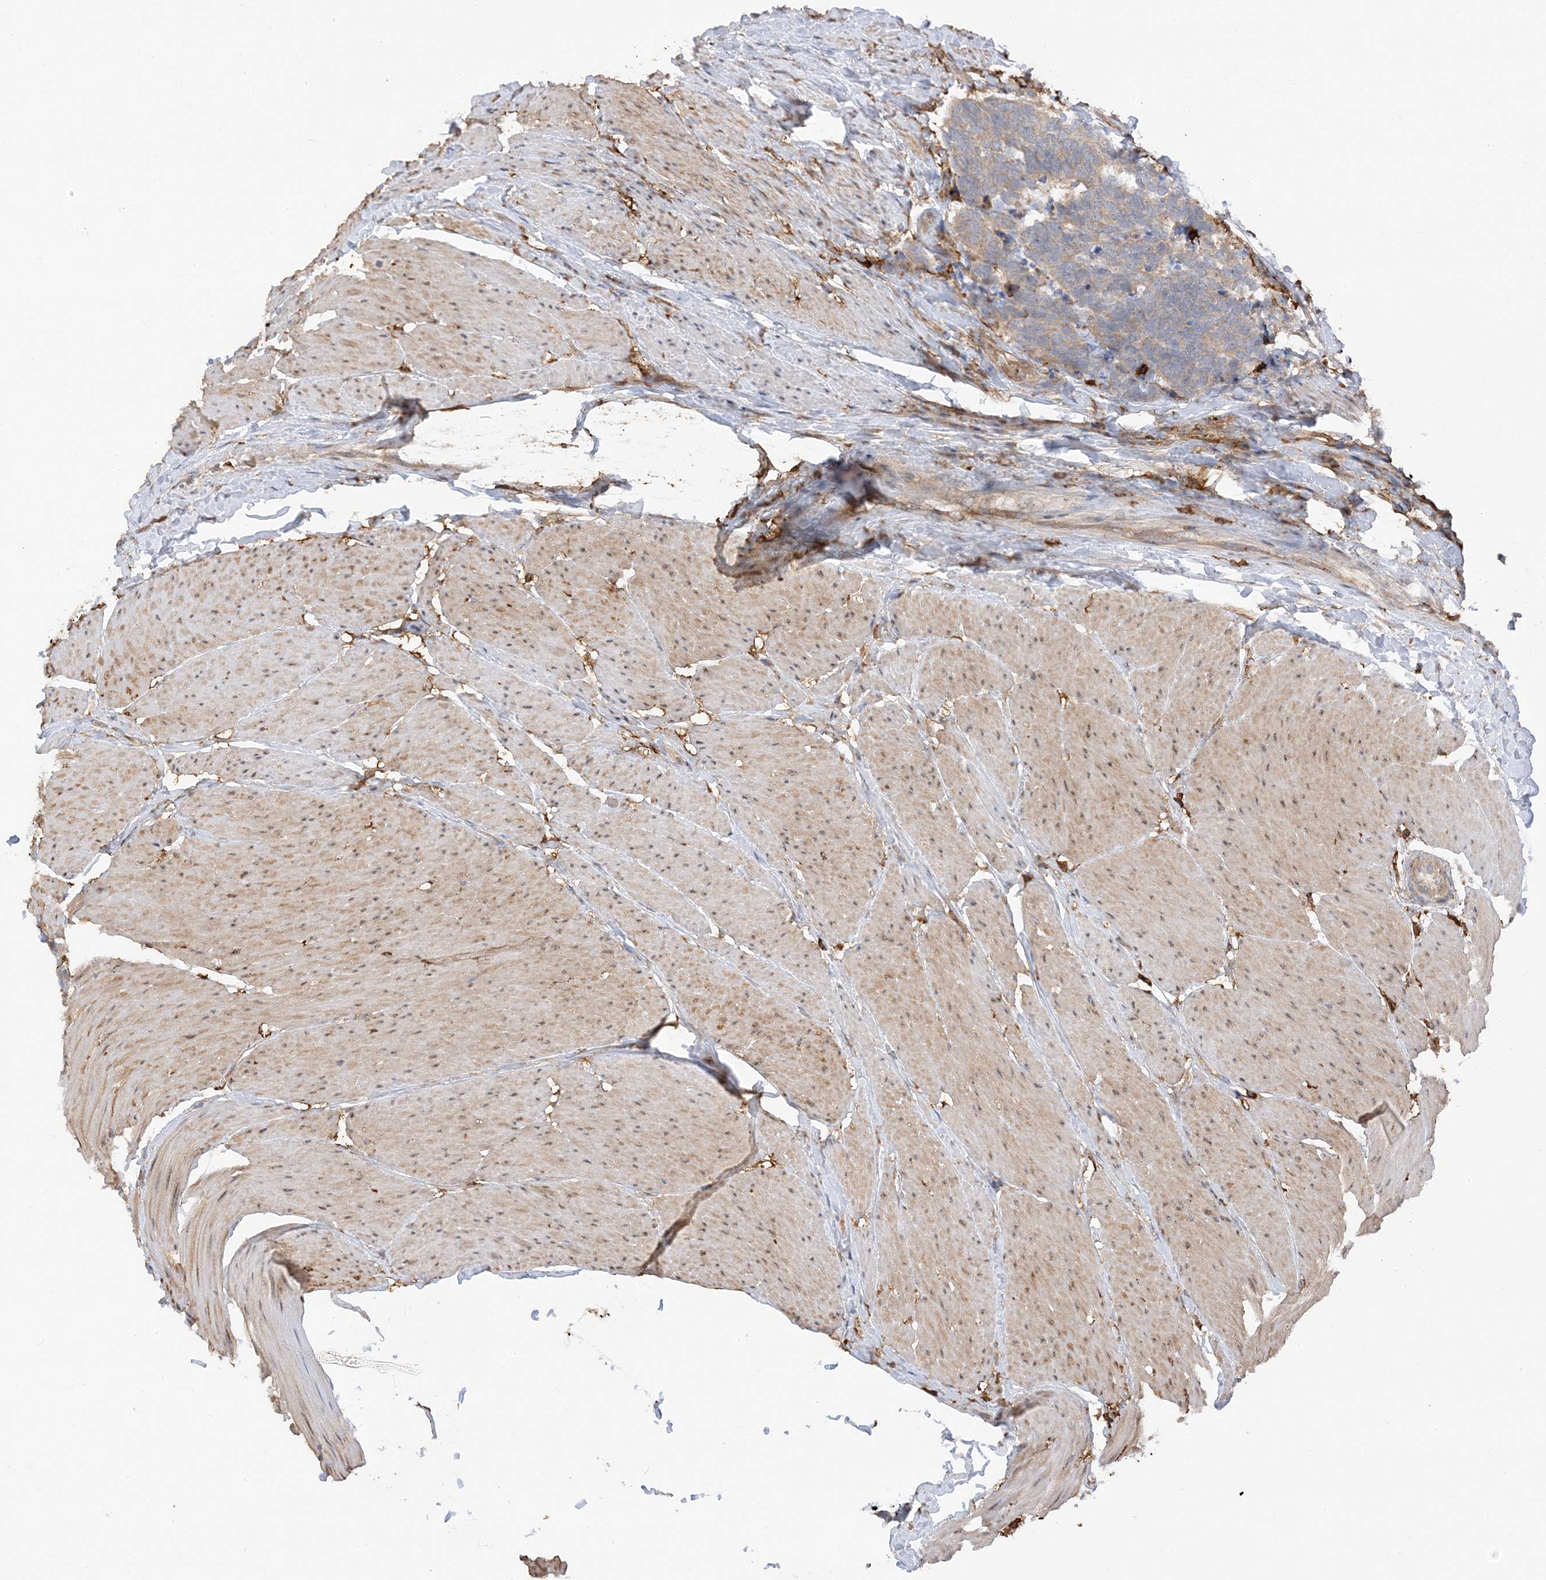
{"staining": {"intensity": "weak", "quantity": ">75%", "location": "cytoplasmic/membranous"}, "tissue": "carcinoid", "cell_type": "Tumor cells", "image_type": "cancer", "snomed": [{"axis": "morphology", "description": "Carcinoma, NOS"}, {"axis": "morphology", "description": "Carcinoid, malignant, NOS"}, {"axis": "topography", "description": "Urinary bladder"}], "caption": "IHC histopathology image of carcinoma stained for a protein (brown), which displays low levels of weak cytoplasmic/membranous positivity in about >75% of tumor cells.", "gene": "PHACTR2", "patient": {"sex": "male", "age": 57}}